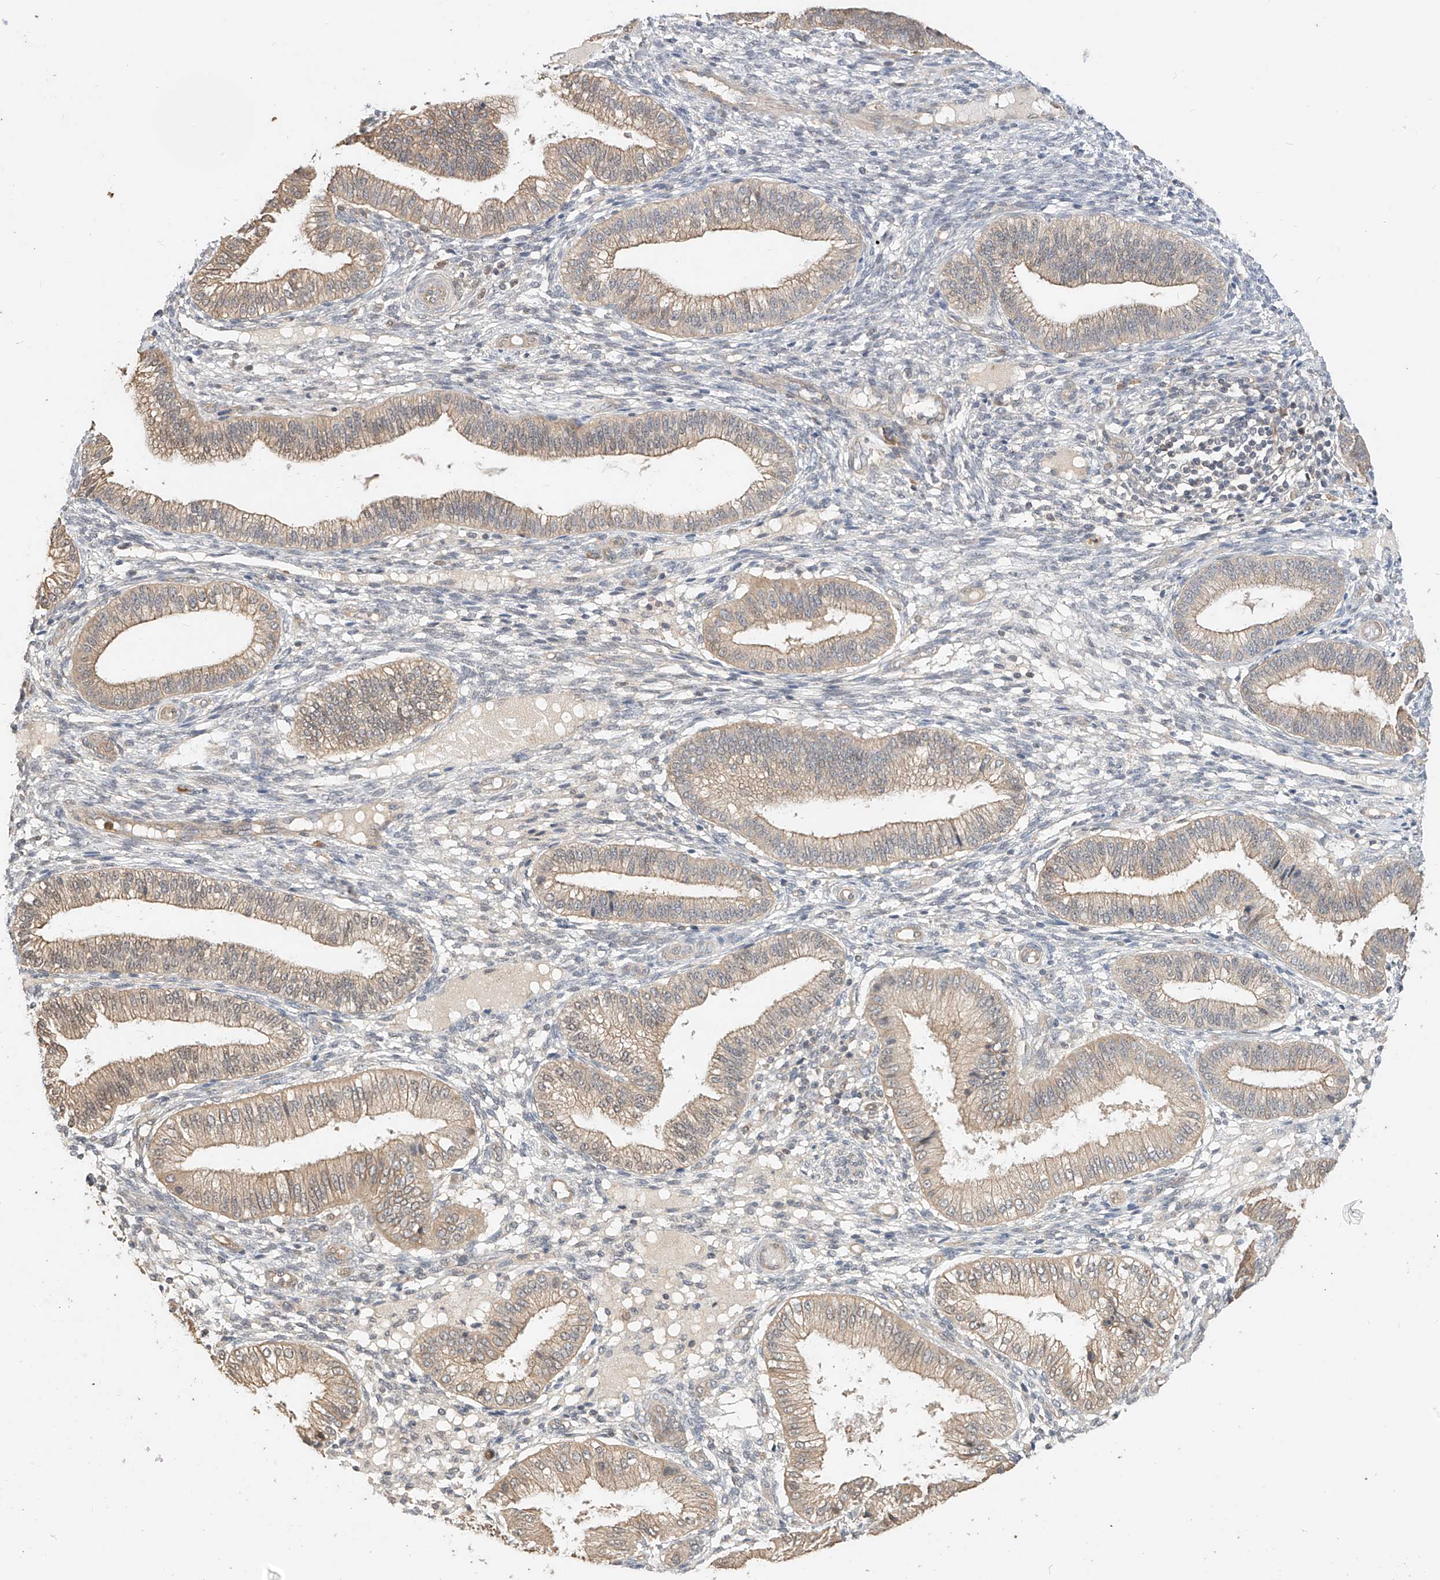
{"staining": {"intensity": "negative", "quantity": "none", "location": "none"}, "tissue": "endometrium", "cell_type": "Cells in endometrial stroma", "image_type": "normal", "snomed": [{"axis": "morphology", "description": "Normal tissue, NOS"}, {"axis": "topography", "description": "Endometrium"}], "caption": "DAB (3,3'-diaminobenzidine) immunohistochemical staining of normal human endometrium exhibits no significant positivity in cells in endometrial stroma. The staining was performed using DAB to visualize the protein expression in brown, while the nuclei were stained in blue with hematoxylin (Magnification: 20x).", "gene": "OFD1", "patient": {"sex": "female", "age": 39}}